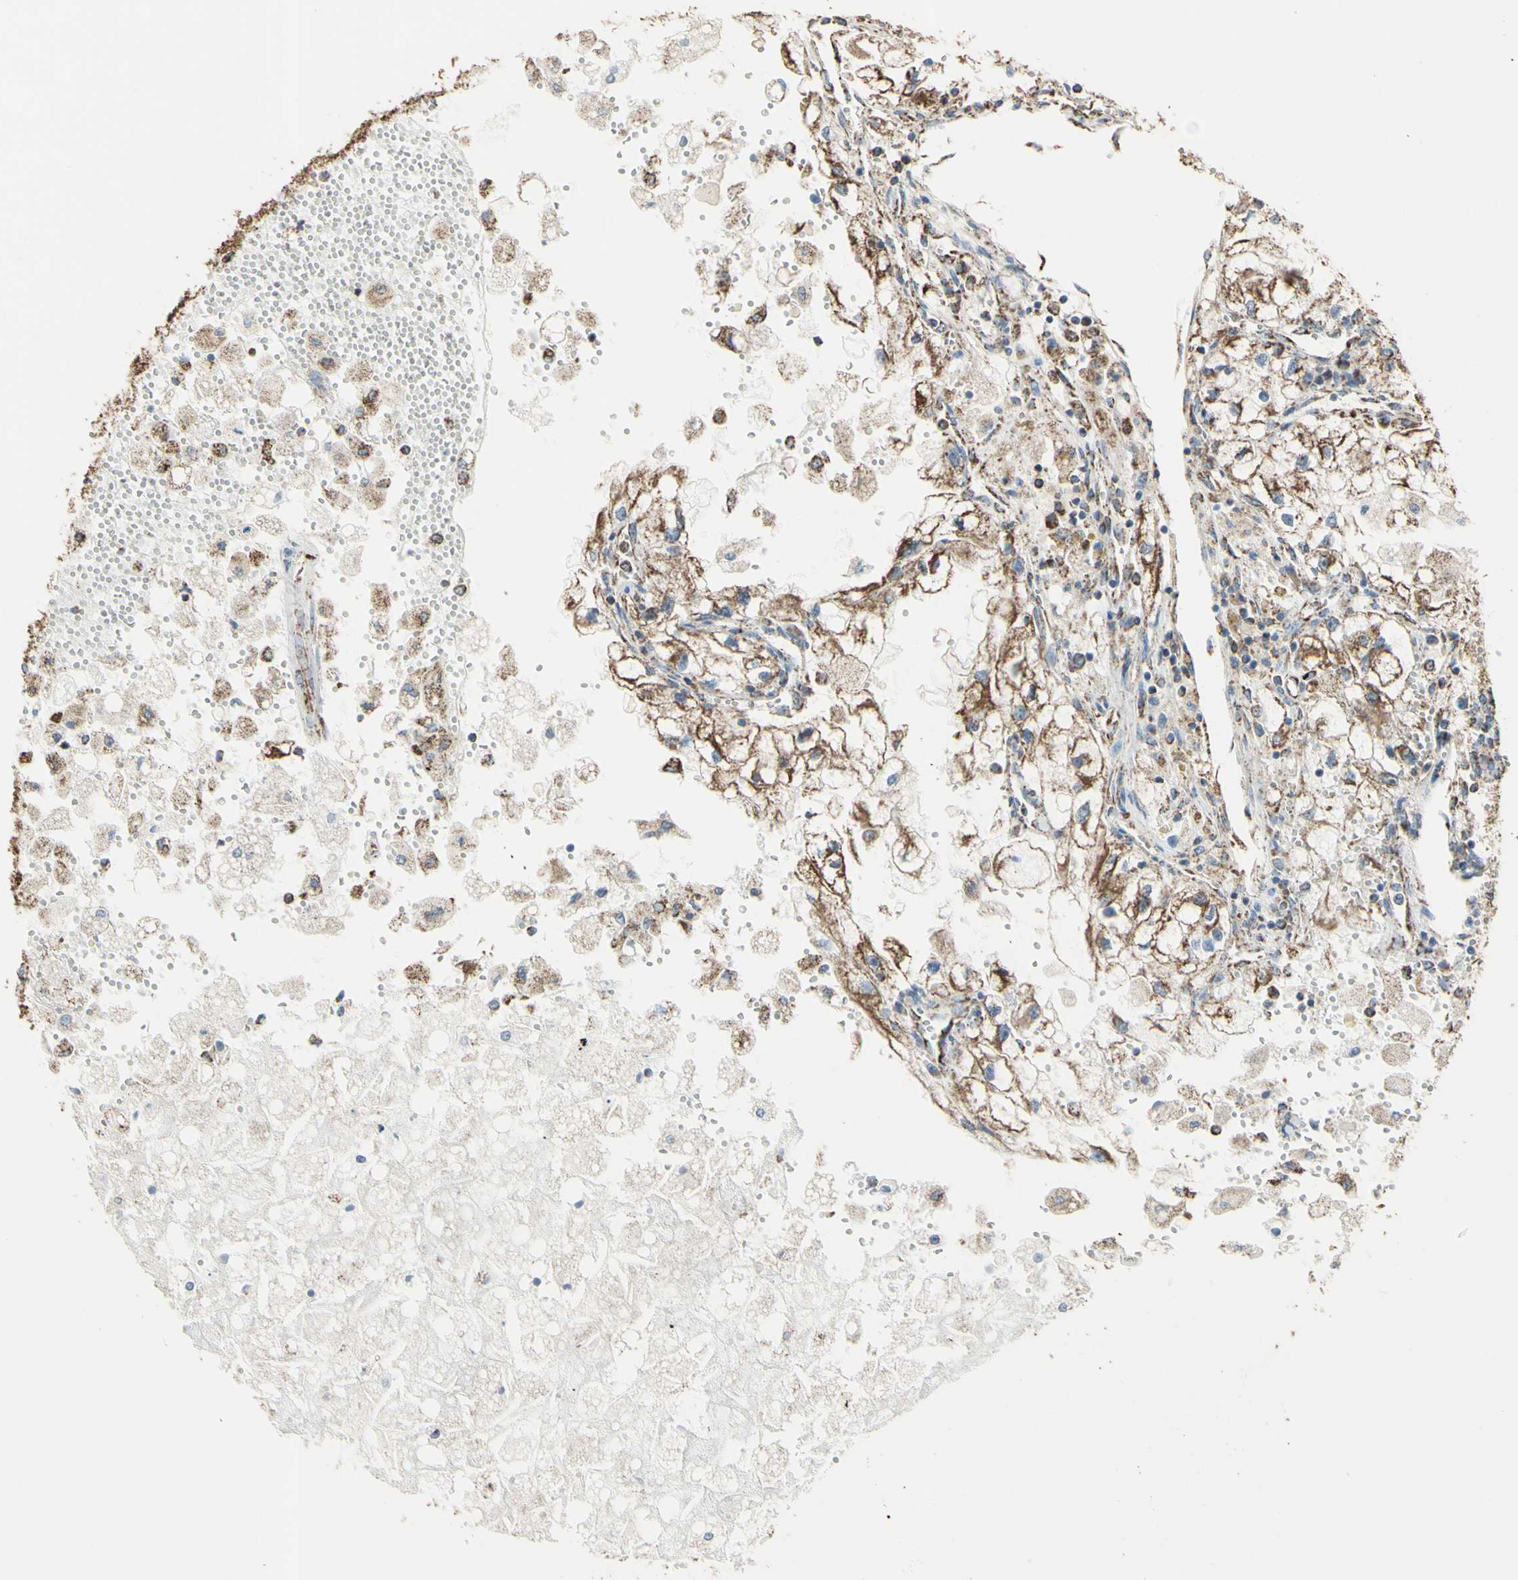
{"staining": {"intensity": "moderate", "quantity": "25%-75%", "location": "cytoplasmic/membranous"}, "tissue": "renal cancer", "cell_type": "Tumor cells", "image_type": "cancer", "snomed": [{"axis": "morphology", "description": "Adenocarcinoma, NOS"}, {"axis": "topography", "description": "Kidney"}], "caption": "Immunohistochemistry of renal cancer (adenocarcinoma) reveals medium levels of moderate cytoplasmic/membranous staining in about 25%-75% of tumor cells. Using DAB (3,3'-diaminobenzidine) (brown) and hematoxylin (blue) stains, captured at high magnification using brightfield microscopy.", "gene": "CMKLR2", "patient": {"sex": "female", "age": 70}}